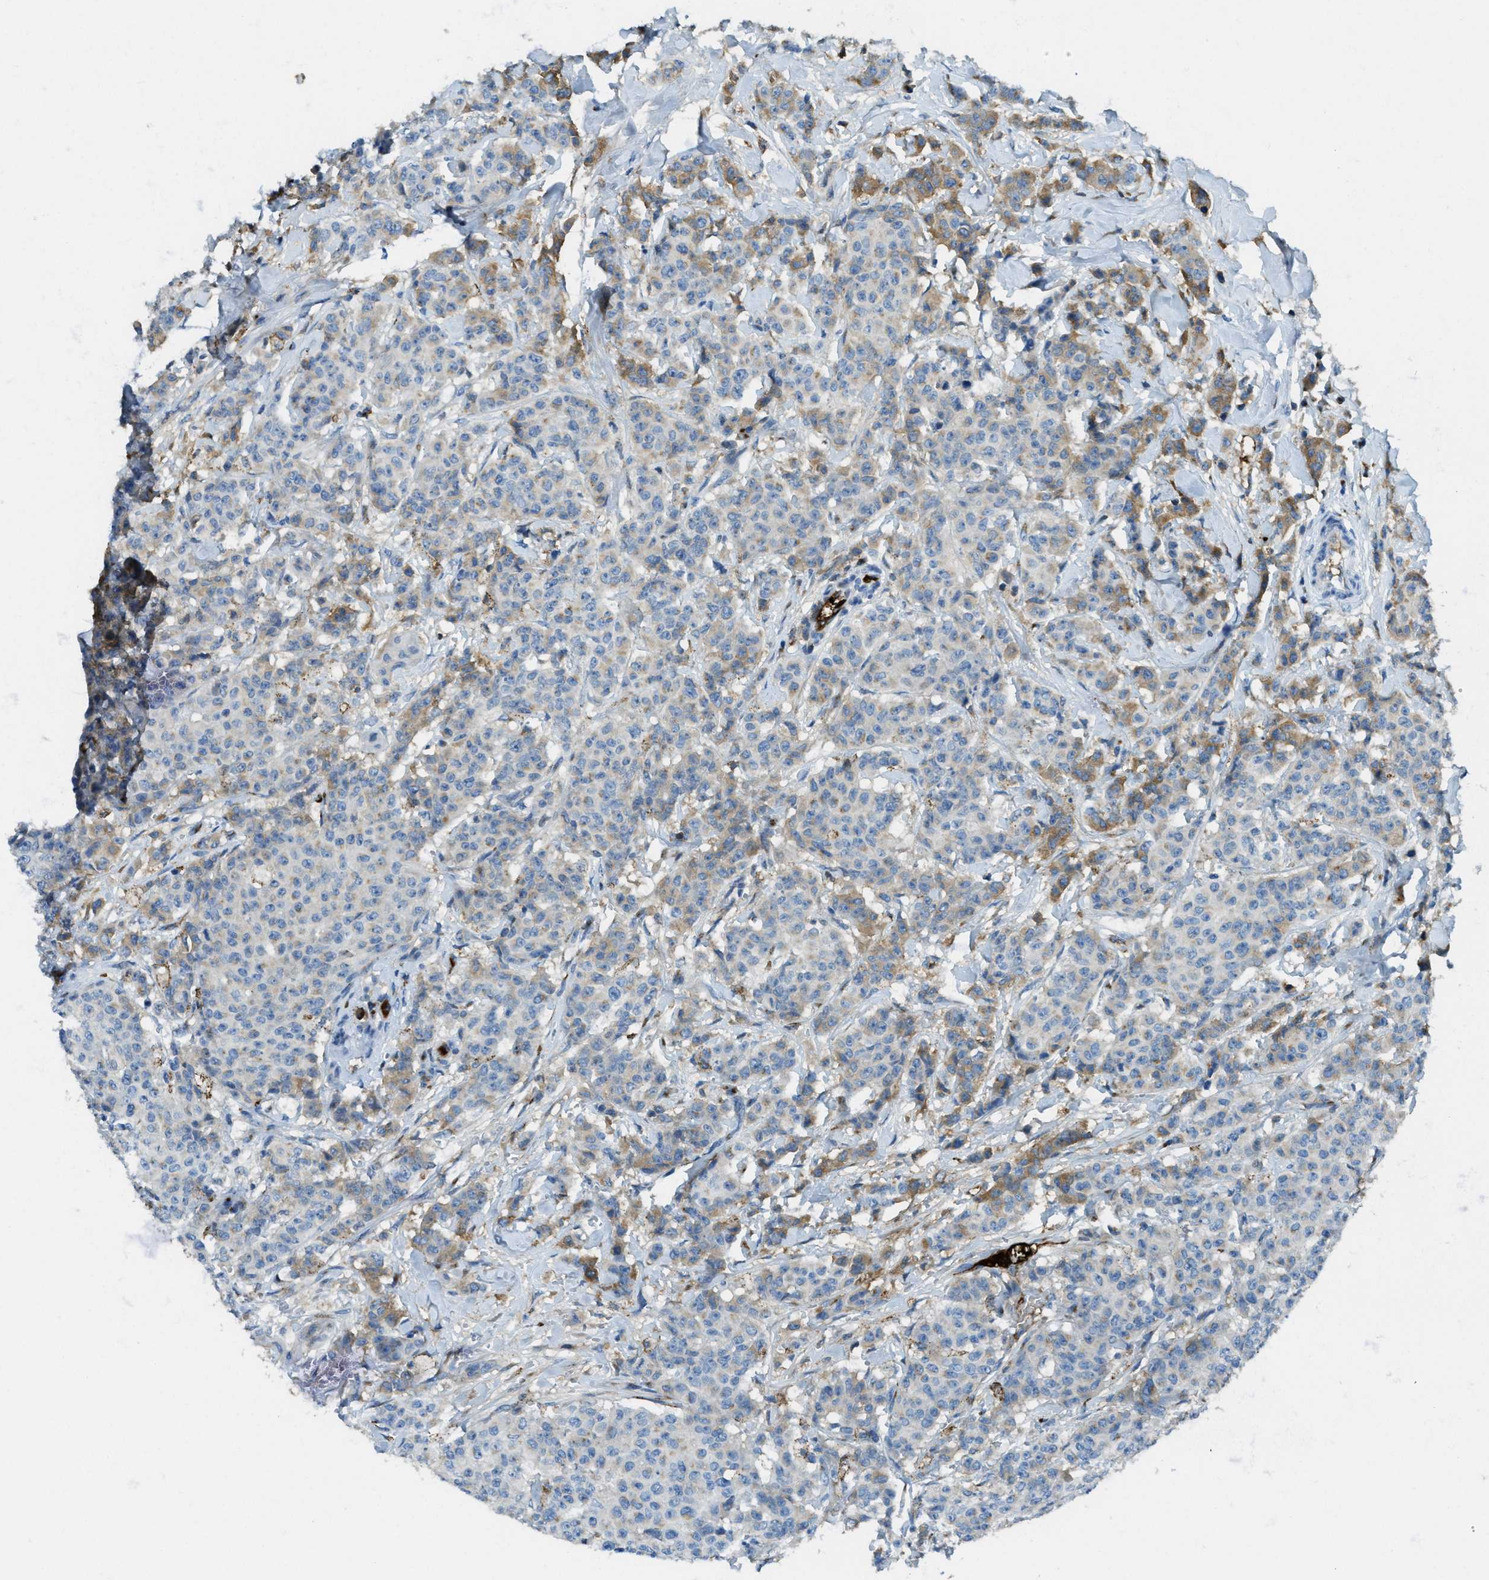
{"staining": {"intensity": "moderate", "quantity": "<25%", "location": "cytoplasmic/membranous"}, "tissue": "breast cancer", "cell_type": "Tumor cells", "image_type": "cancer", "snomed": [{"axis": "morphology", "description": "Normal tissue, NOS"}, {"axis": "morphology", "description": "Duct carcinoma"}, {"axis": "topography", "description": "Breast"}], "caption": "Immunohistochemical staining of breast cancer (infiltrating ductal carcinoma) demonstrates low levels of moderate cytoplasmic/membranous protein expression in approximately <25% of tumor cells.", "gene": "TRIM59", "patient": {"sex": "female", "age": 40}}